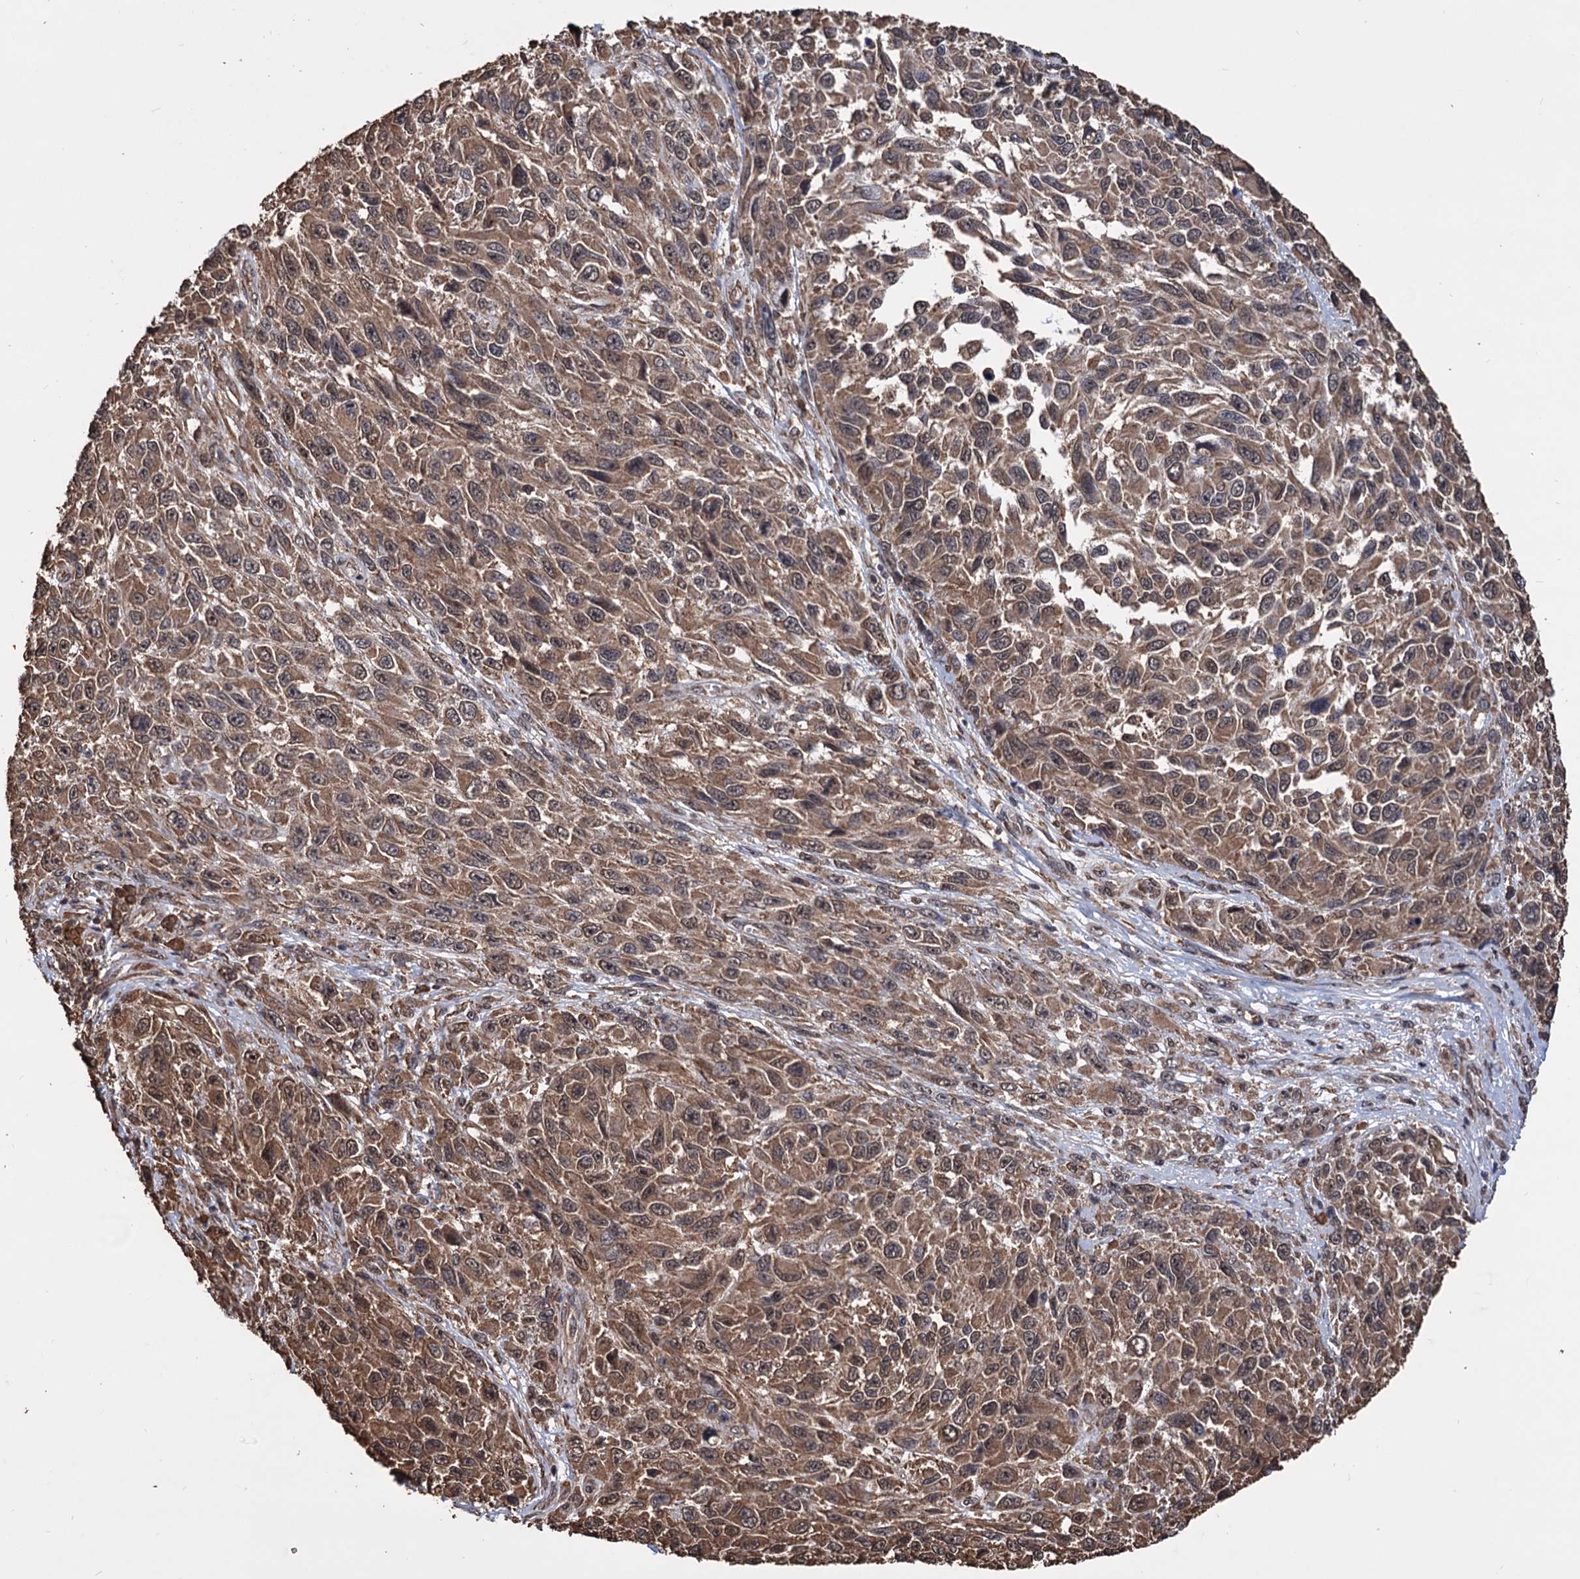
{"staining": {"intensity": "moderate", "quantity": ">75%", "location": "cytoplasmic/membranous,nuclear"}, "tissue": "melanoma", "cell_type": "Tumor cells", "image_type": "cancer", "snomed": [{"axis": "morphology", "description": "Normal tissue, NOS"}, {"axis": "morphology", "description": "Malignant melanoma, NOS"}, {"axis": "topography", "description": "Skin"}], "caption": "The photomicrograph demonstrates a brown stain indicating the presence of a protein in the cytoplasmic/membranous and nuclear of tumor cells in malignant melanoma. (IHC, brightfield microscopy, high magnification).", "gene": "TBC1D12", "patient": {"sex": "female", "age": 96}}